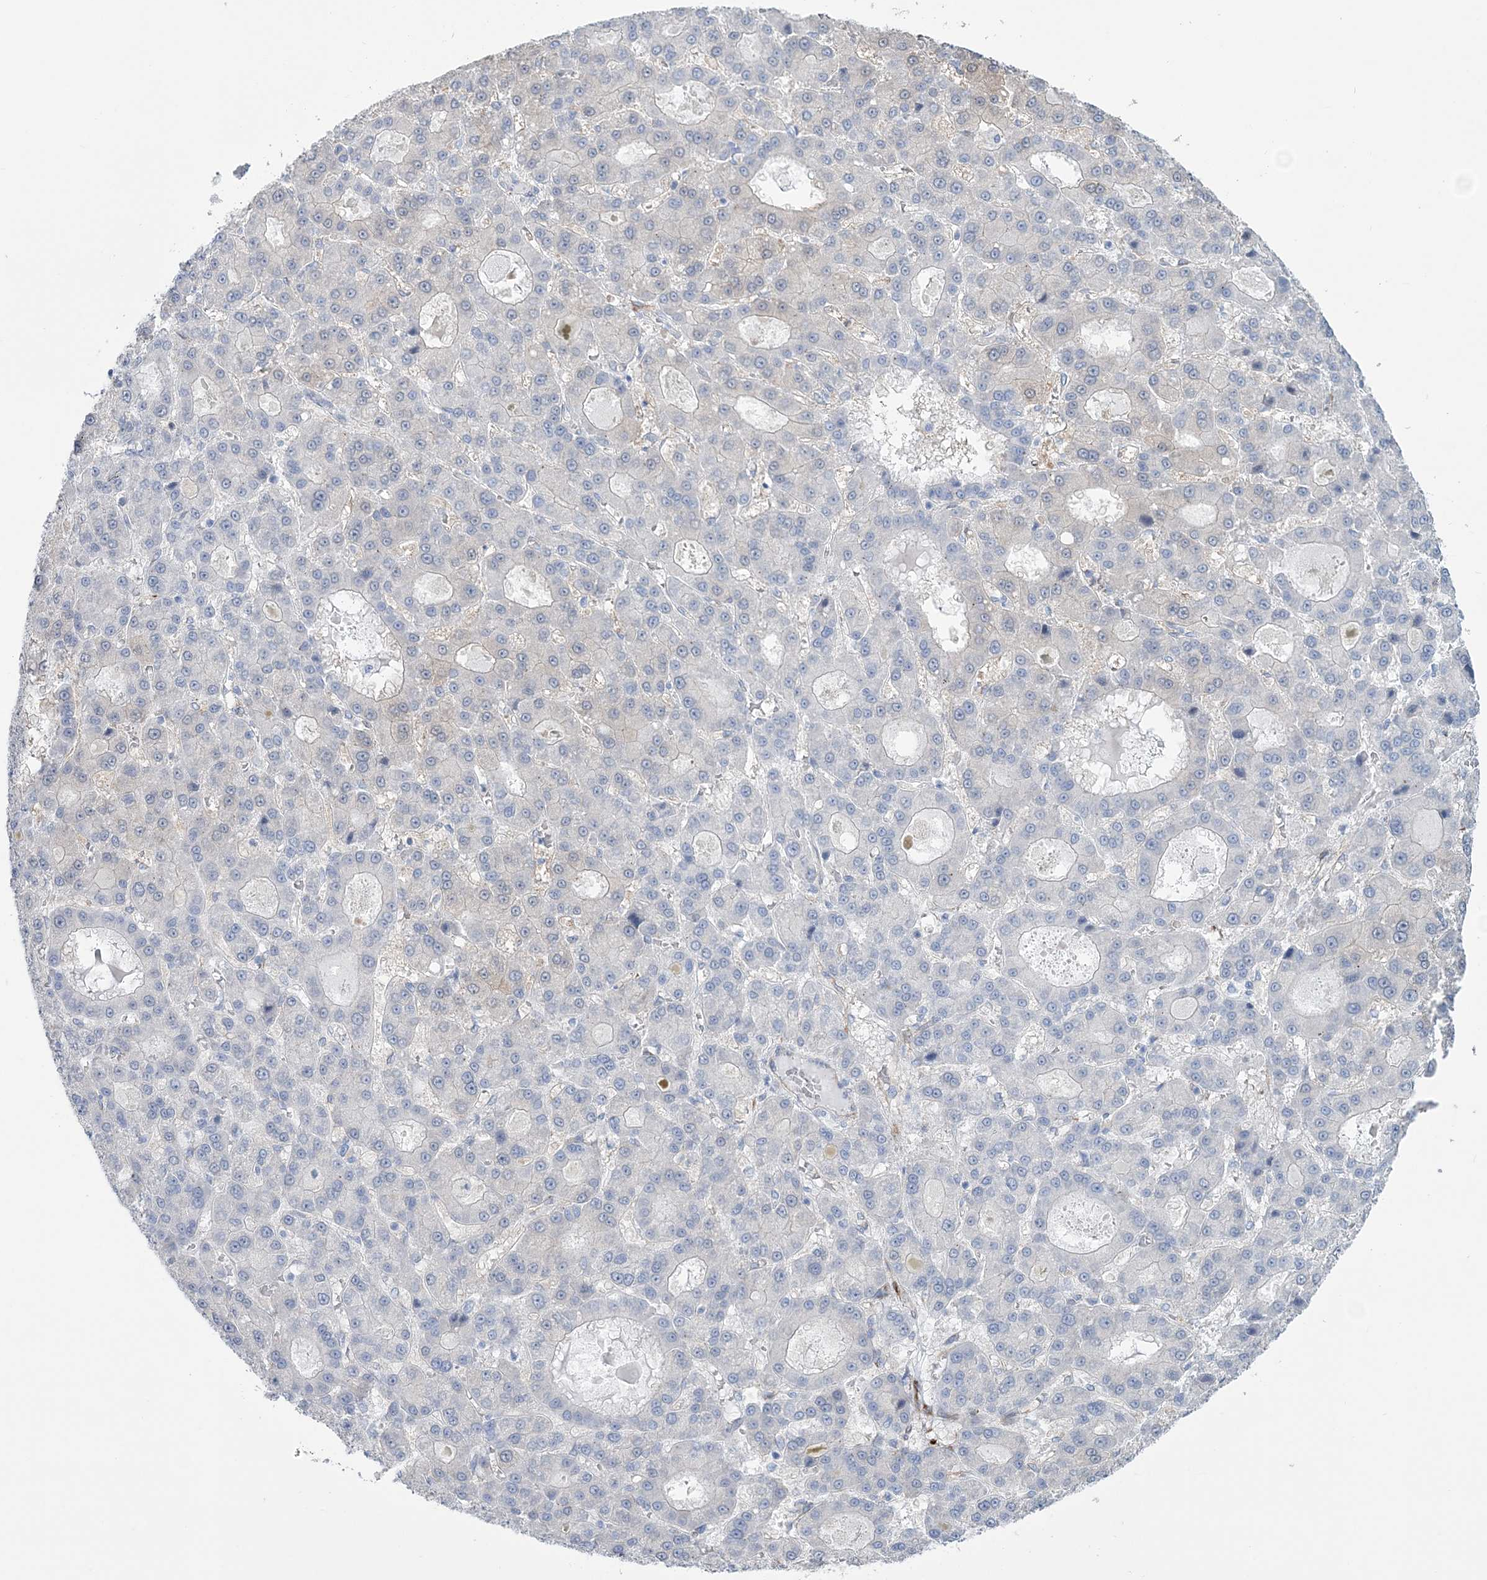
{"staining": {"intensity": "negative", "quantity": "none", "location": "none"}, "tissue": "liver cancer", "cell_type": "Tumor cells", "image_type": "cancer", "snomed": [{"axis": "morphology", "description": "Carcinoma, Hepatocellular, NOS"}, {"axis": "topography", "description": "Liver"}], "caption": "An immunohistochemistry micrograph of liver hepatocellular carcinoma is shown. There is no staining in tumor cells of liver hepatocellular carcinoma.", "gene": "RAB11FIP5", "patient": {"sex": "male", "age": 70}}